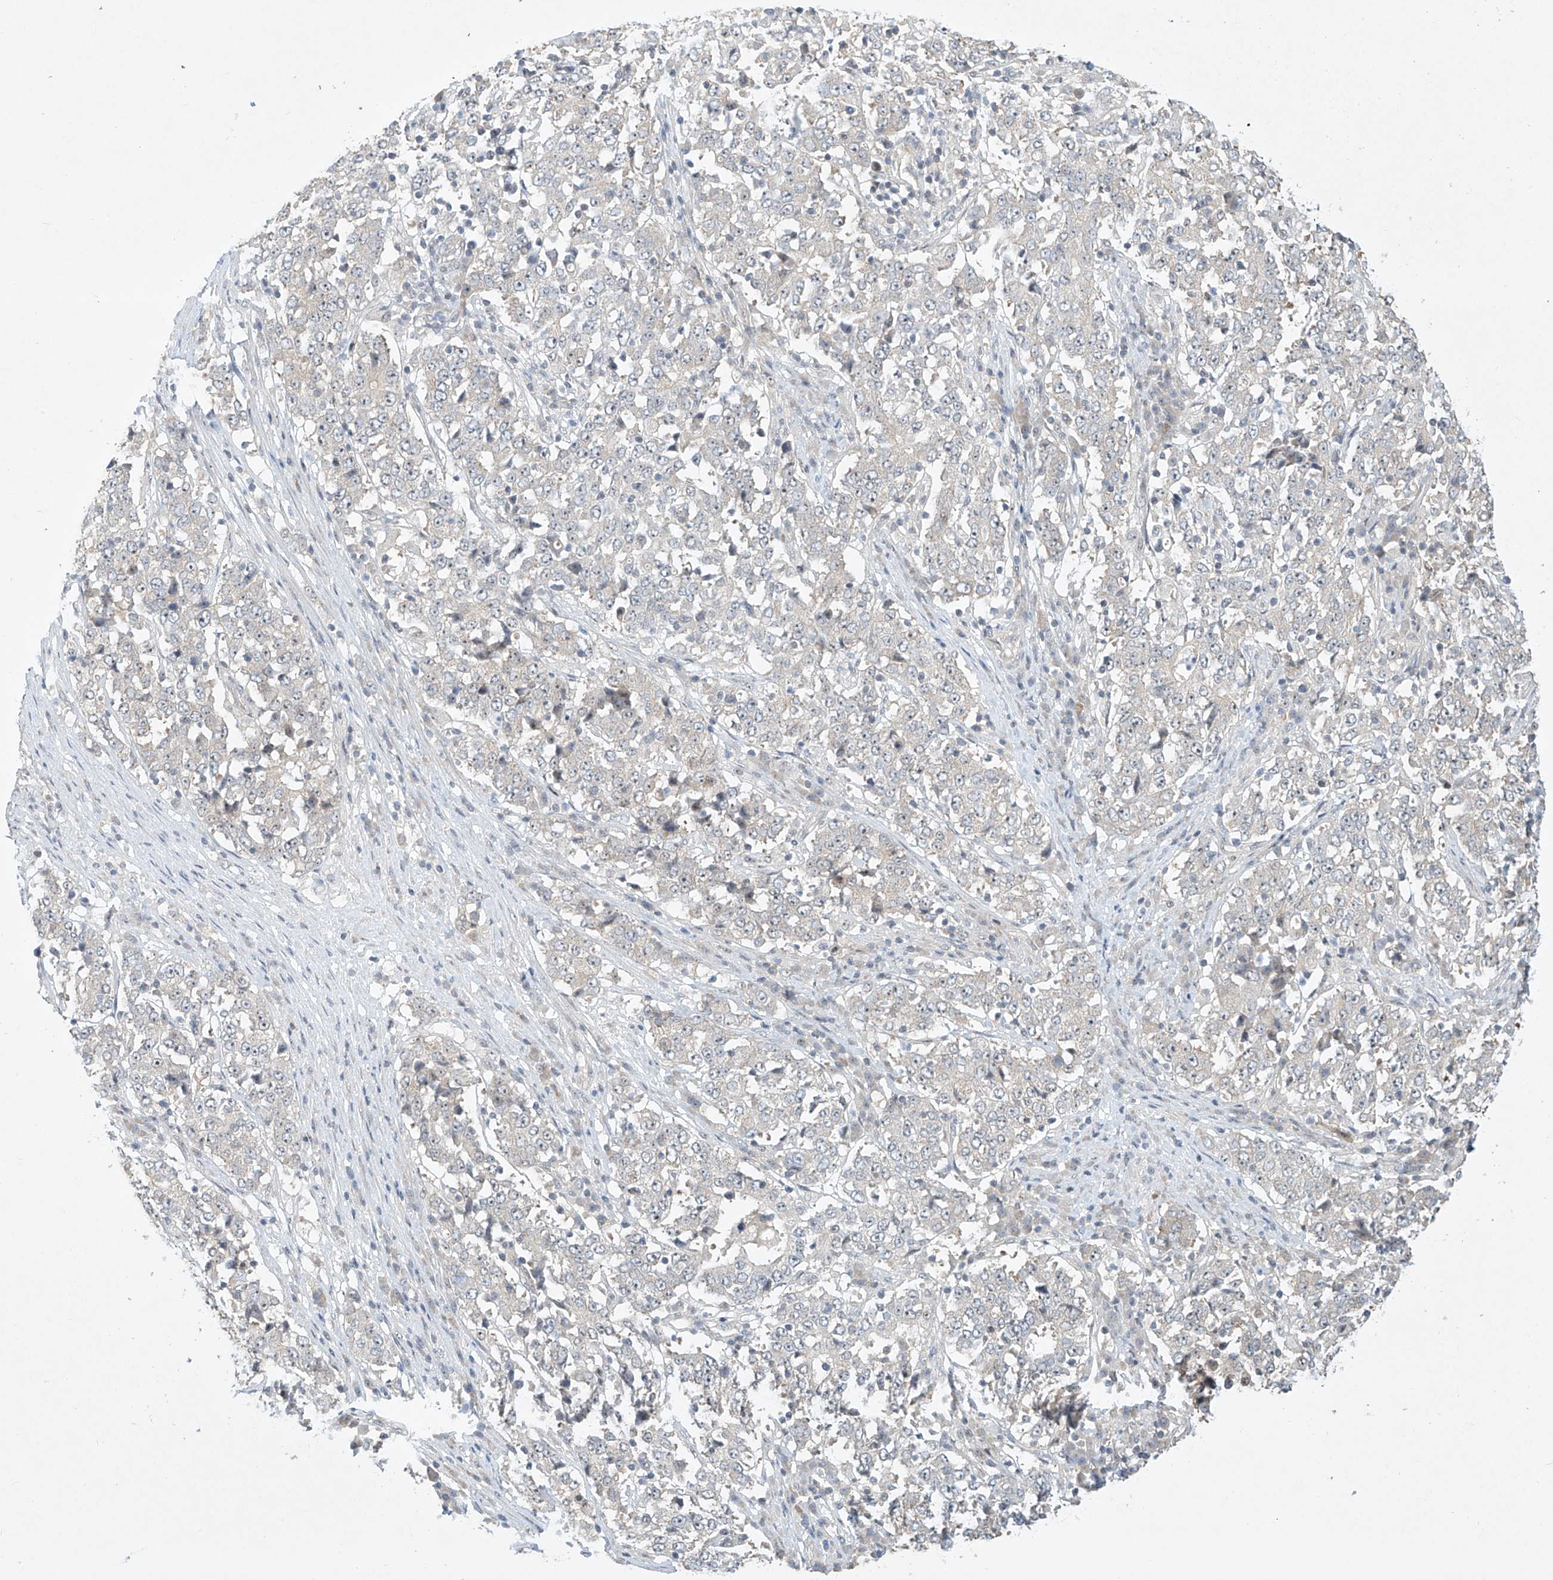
{"staining": {"intensity": "negative", "quantity": "none", "location": "none"}, "tissue": "stomach cancer", "cell_type": "Tumor cells", "image_type": "cancer", "snomed": [{"axis": "morphology", "description": "Adenocarcinoma, NOS"}, {"axis": "topography", "description": "Stomach"}], "caption": "The micrograph displays no staining of tumor cells in stomach cancer (adenocarcinoma). Brightfield microscopy of immunohistochemistry (IHC) stained with DAB (3,3'-diaminobenzidine) (brown) and hematoxylin (blue), captured at high magnification.", "gene": "TASP1", "patient": {"sex": "male", "age": 59}}